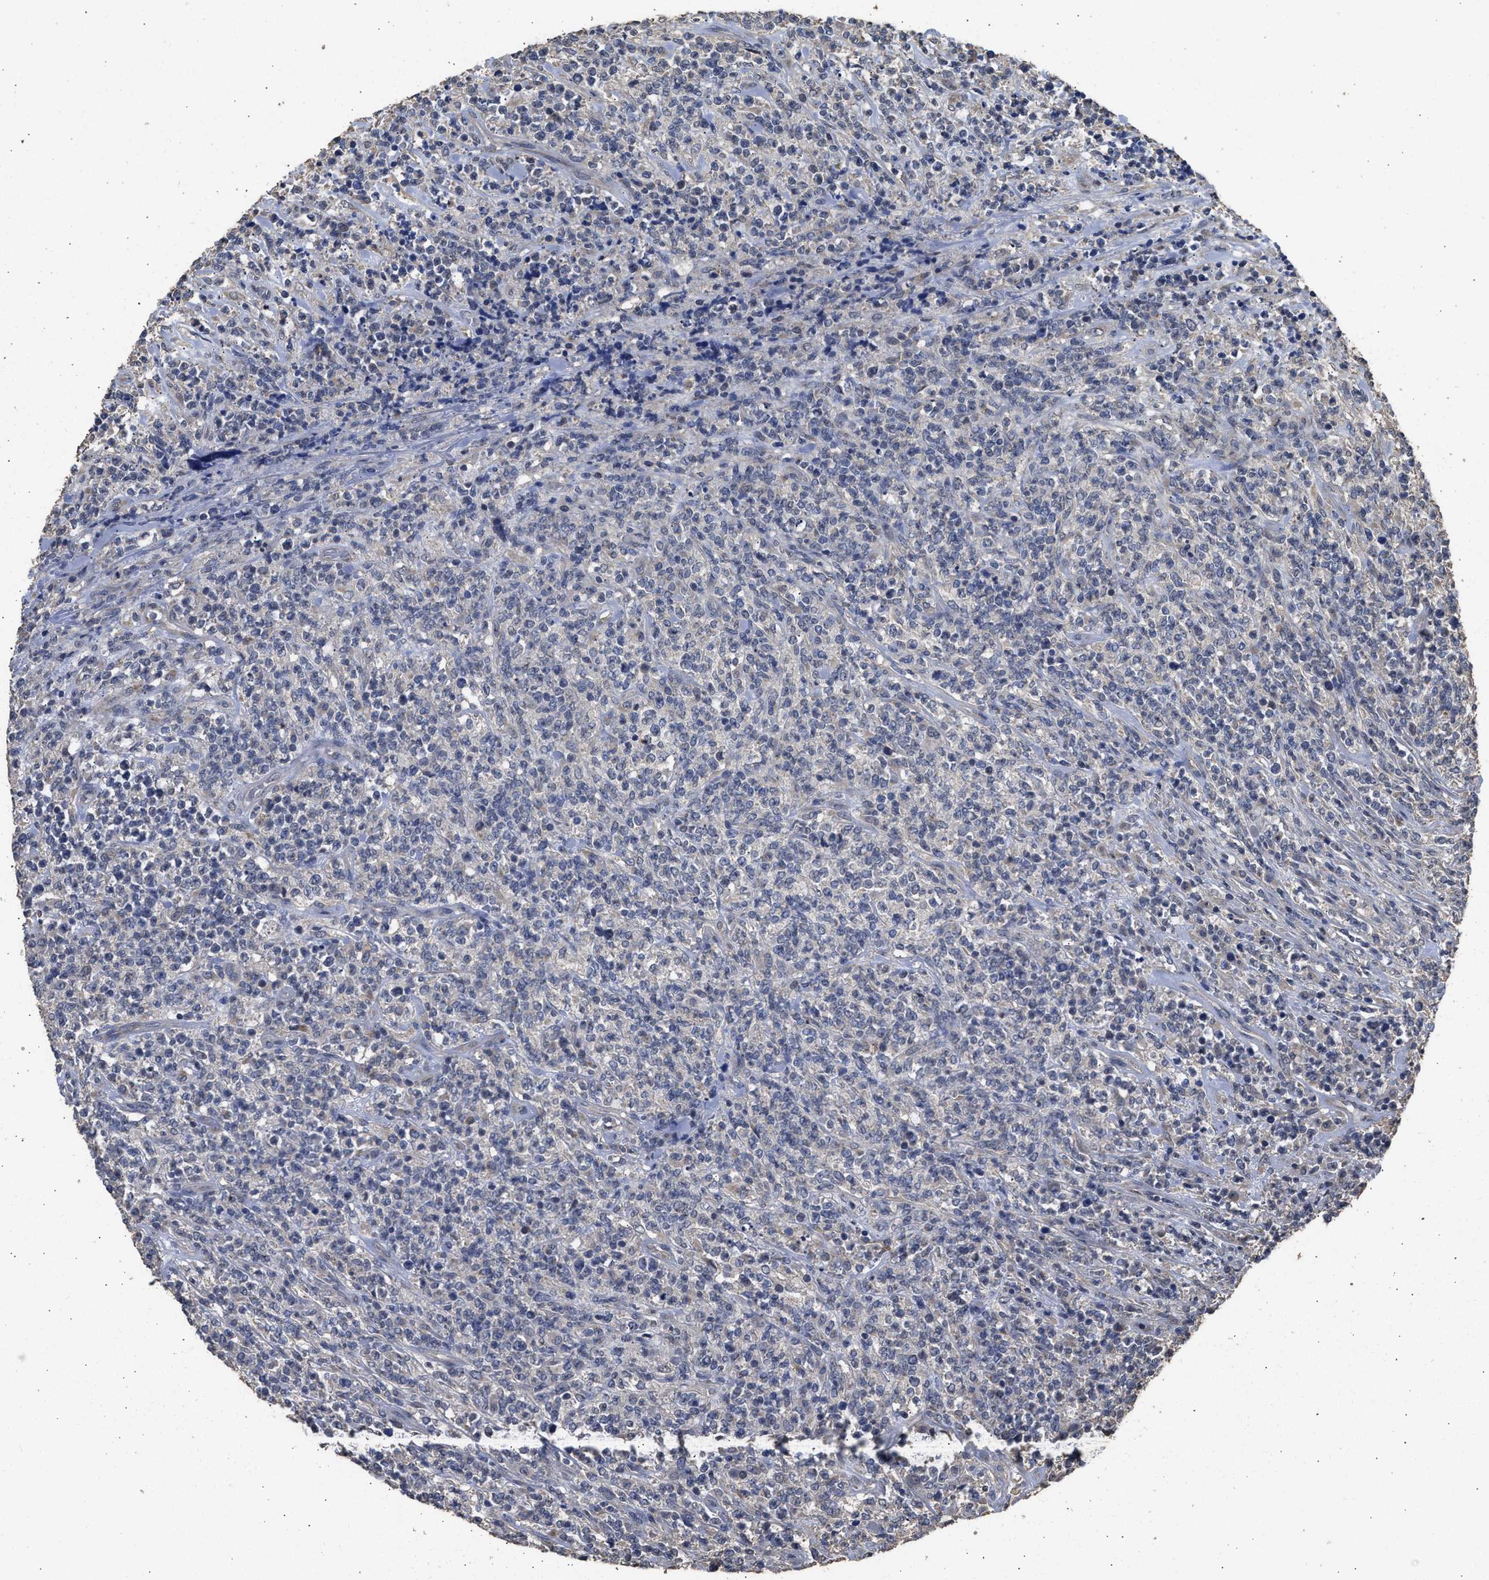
{"staining": {"intensity": "negative", "quantity": "none", "location": "none"}, "tissue": "lymphoma", "cell_type": "Tumor cells", "image_type": "cancer", "snomed": [{"axis": "morphology", "description": "Malignant lymphoma, non-Hodgkin's type, High grade"}, {"axis": "topography", "description": "Soft tissue"}], "caption": "Histopathology image shows no protein positivity in tumor cells of high-grade malignant lymphoma, non-Hodgkin's type tissue.", "gene": "SPINT2", "patient": {"sex": "male", "age": 18}}